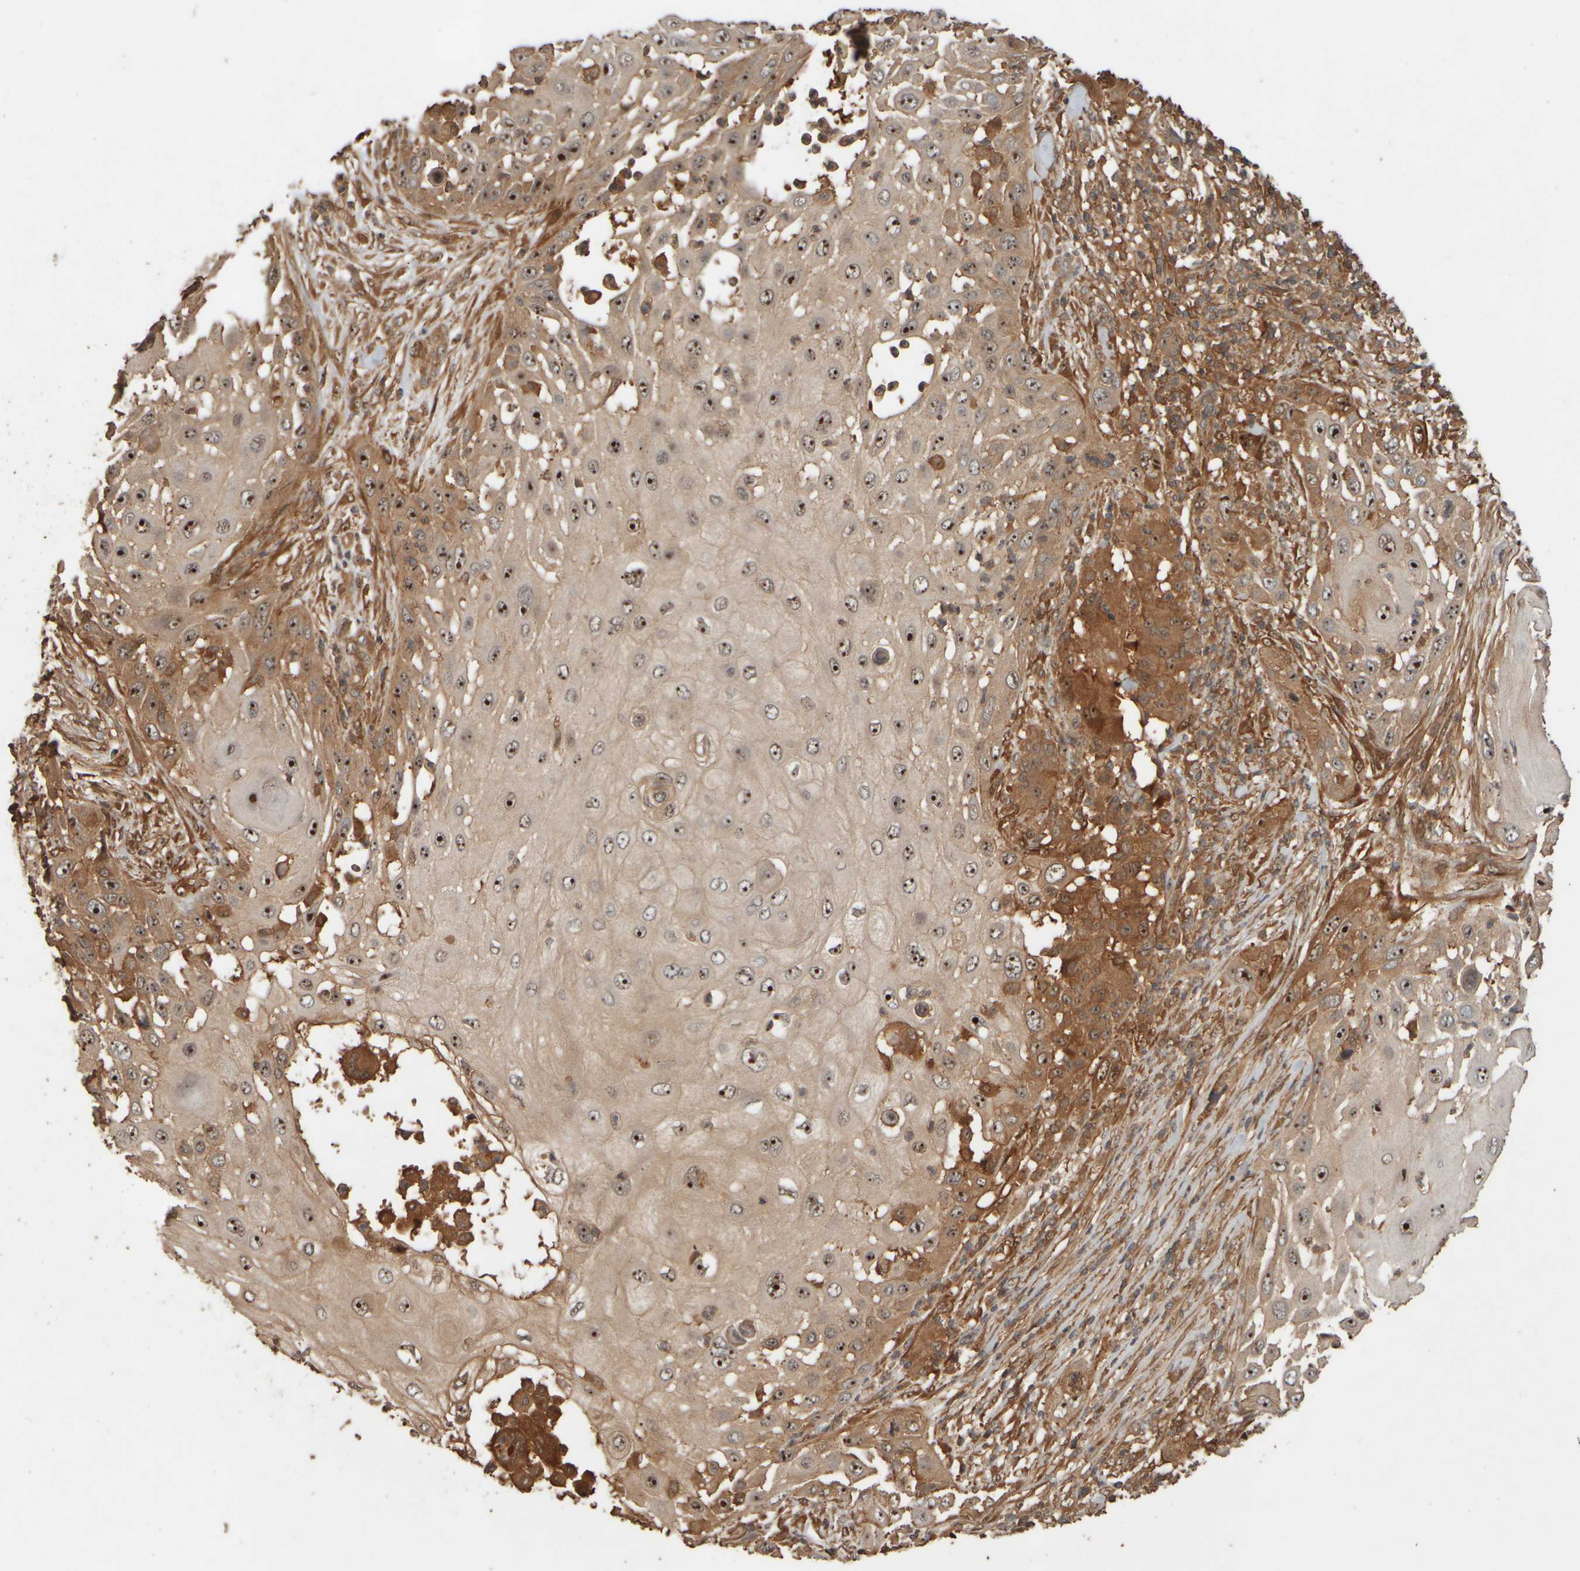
{"staining": {"intensity": "strong", "quantity": "25%-75%", "location": "cytoplasmic/membranous,nuclear"}, "tissue": "skin cancer", "cell_type": "Tumor cells", "image_type": "cancer", "snomed": [{"axis": "morphology", "description": "Squamous cell carcinoma, NOS"}, {"axis": "topography", "description": "Skin"}], "caption": "Human squamous cell carcinoma (skin) stained with a brown dye demonstrates strong cytoplasmic/membranous and nuclear positive positivity in about 25%-75% of tumor cells.", "gene": "SPHK1", "patient": {"sex": "female", "age": 44}}